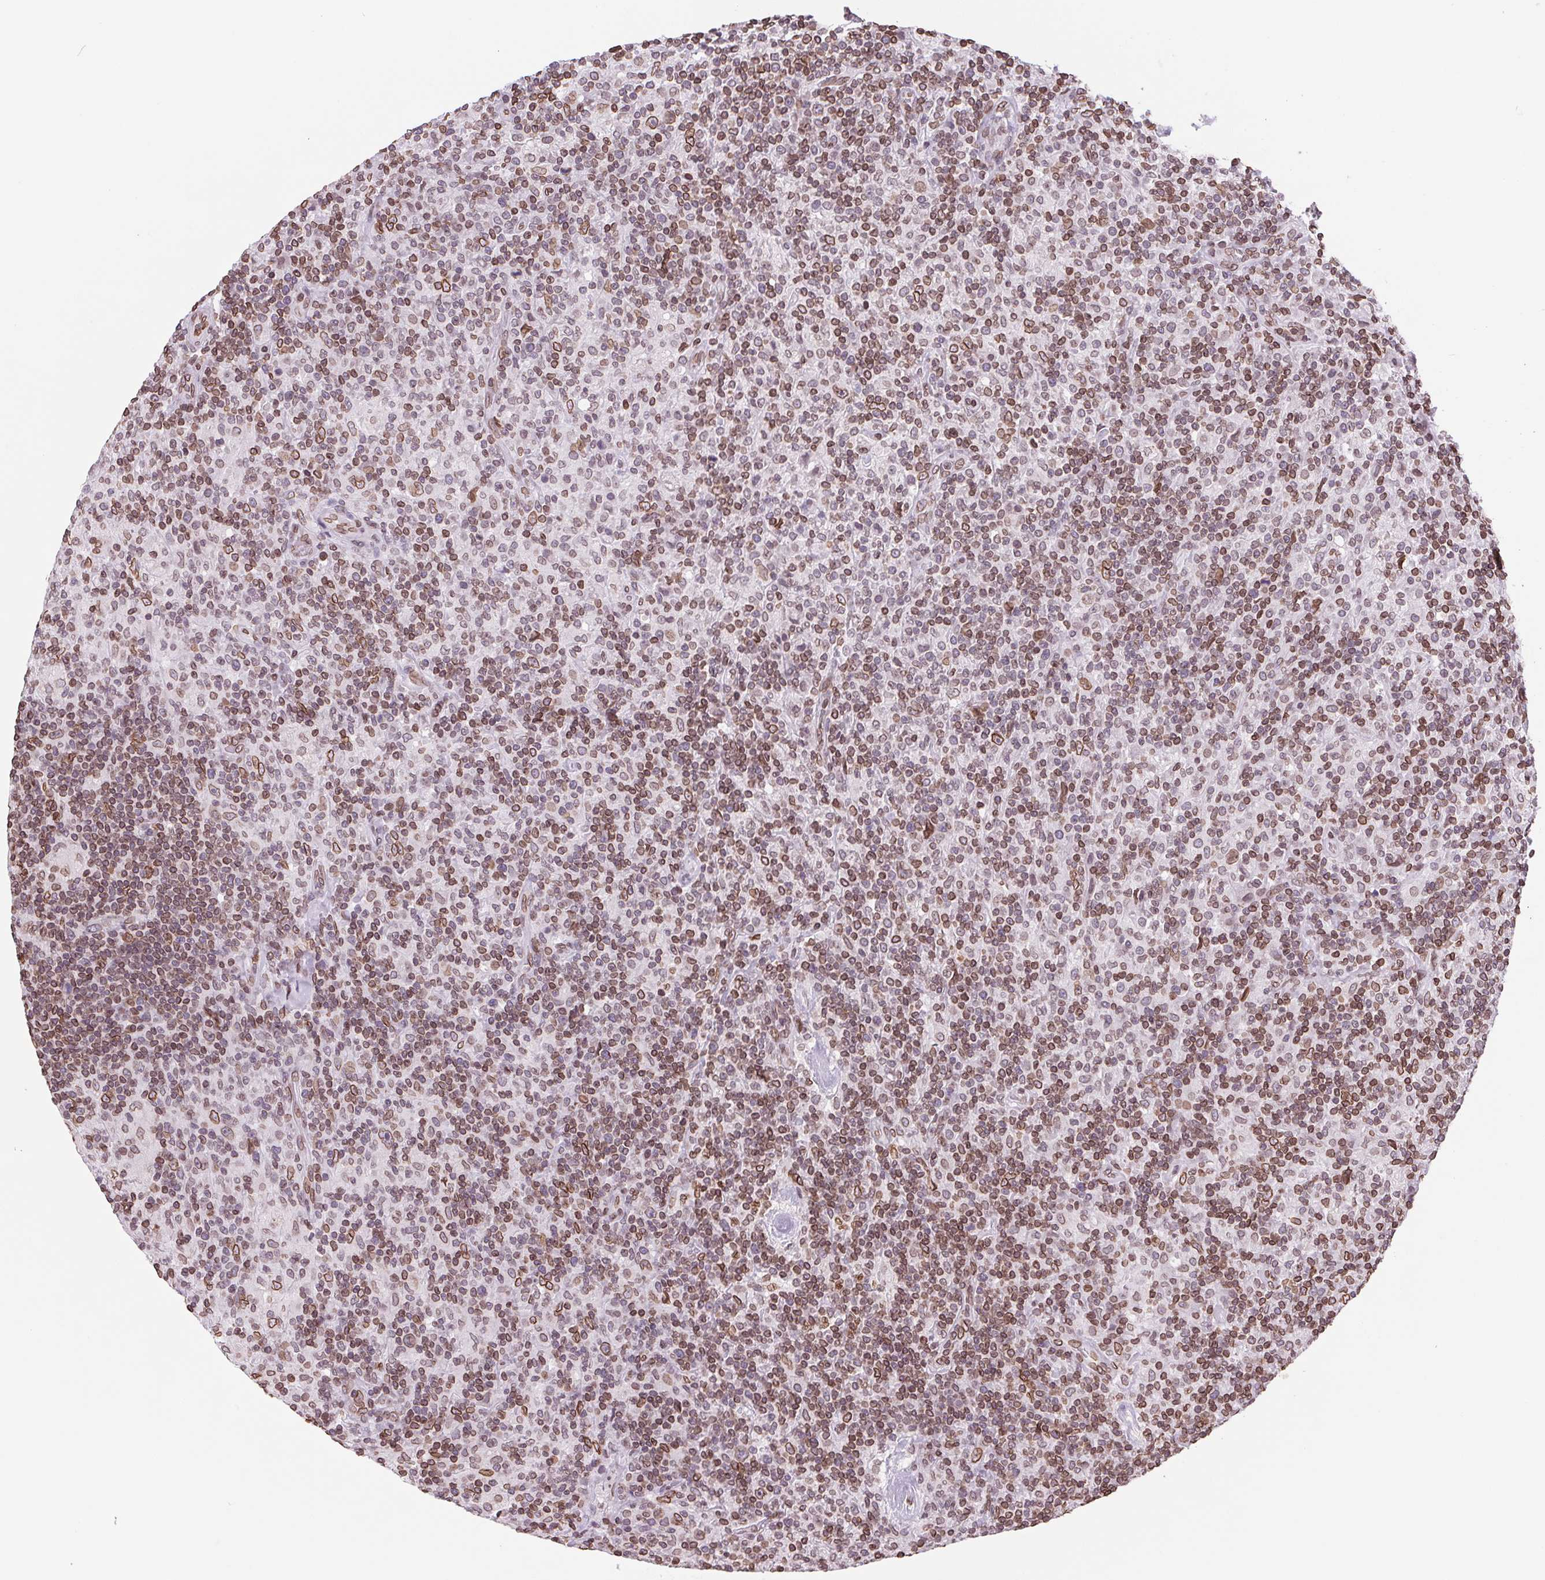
{"staining": {"intensity": "moderate", "quantity": ">75%", "location": "cytoplasmic/membranous,nuclear"}, "tissue": "lymphoma", "cell_type": "Tumor cells", "image_type": "cancer", "snomed": [{"axis": "morphology", "description": "Hodgkin's disease, NOS"}, {"axis": "topography", "description": "Lymph node"}], "caption": "Immunohistochemical staining of human Hodgkin's disease exhibits medium levels of moderate cytoplasmic/membranous and nuclear staining in about >75% of tumor cells.", "gene": "LMNB2", "patient": {"sex": "male", "age": 70}}